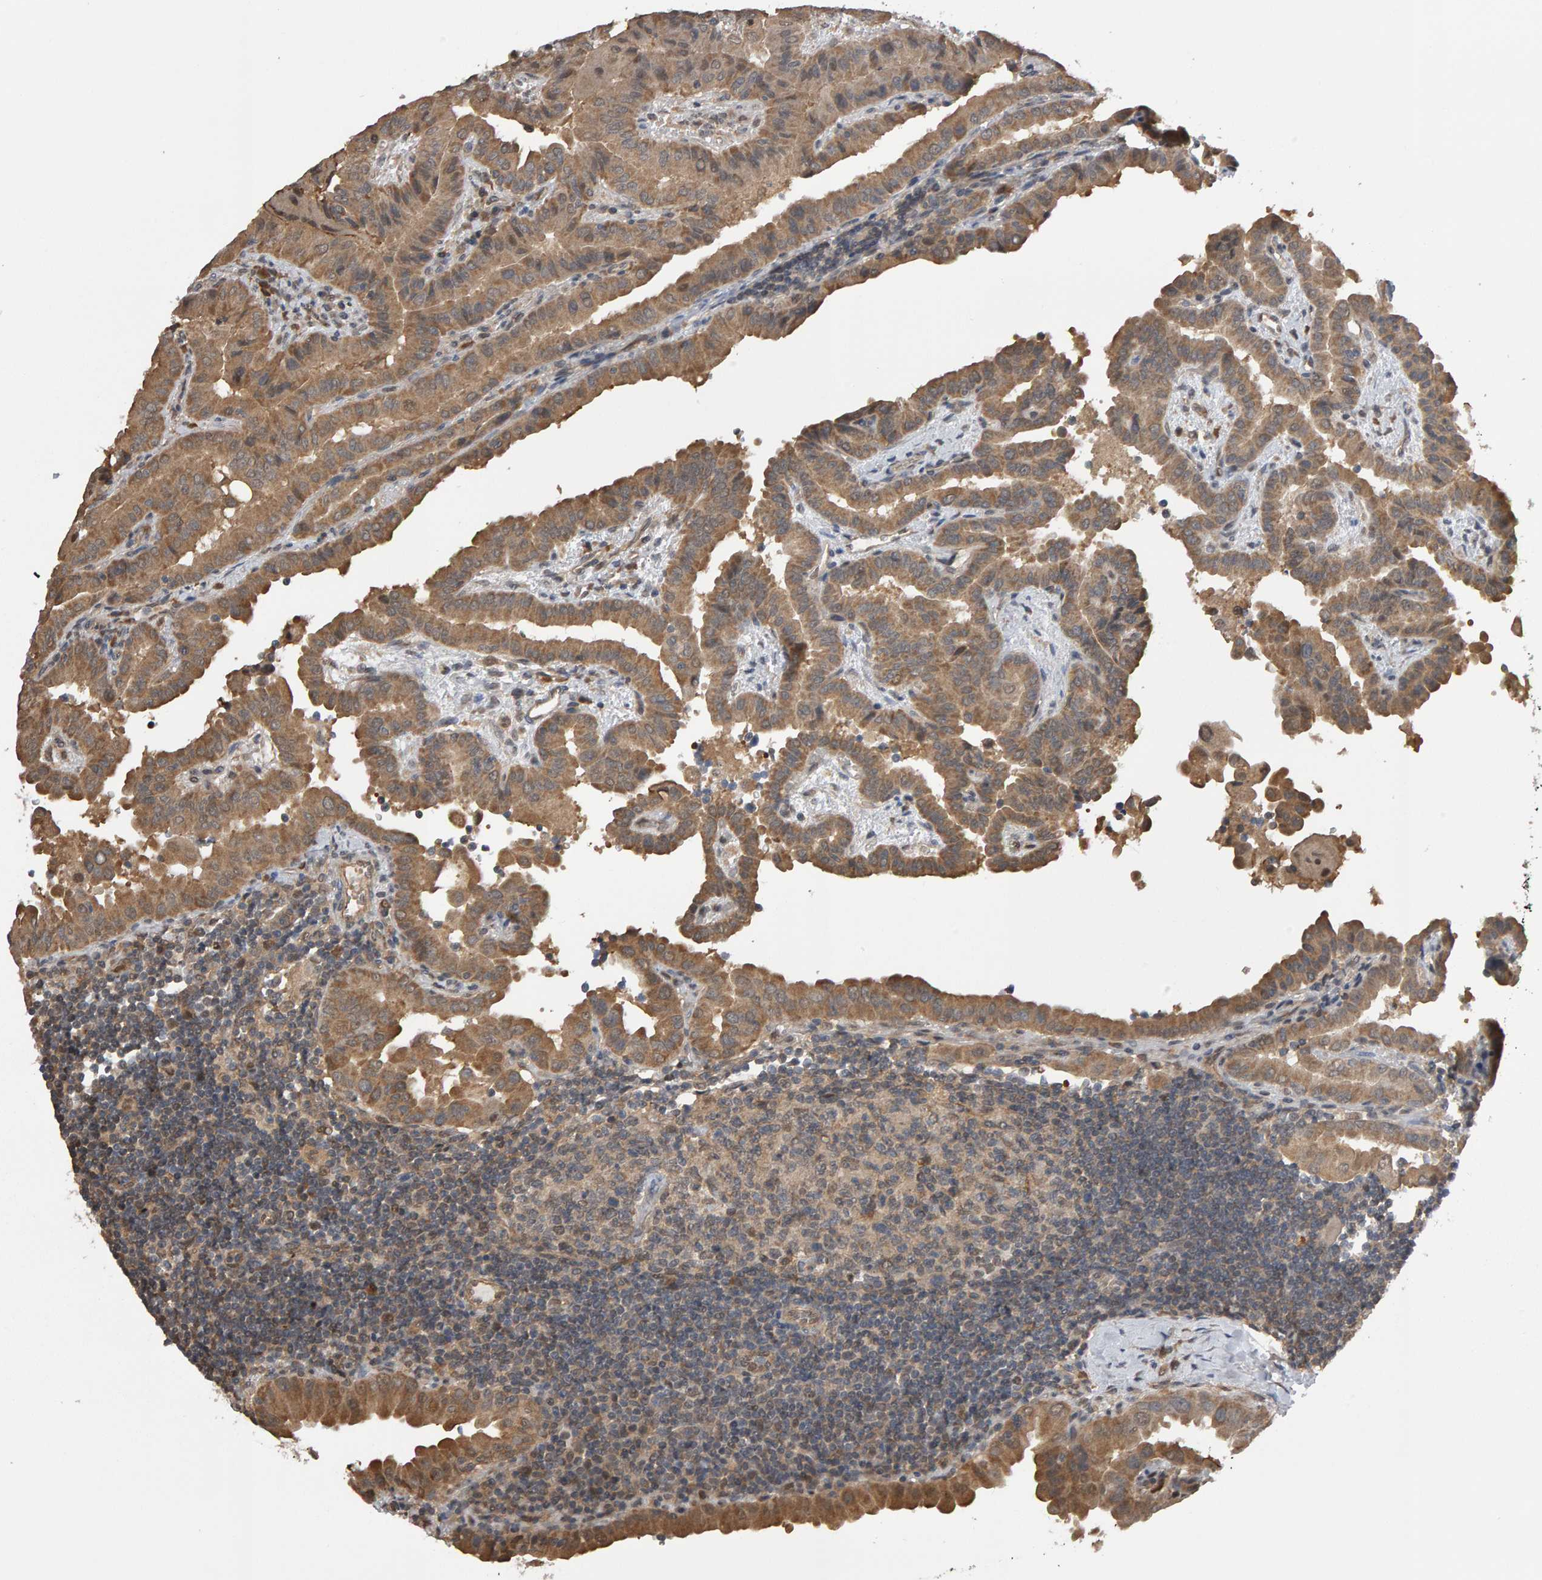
{"staining": {"intensity": "moderate", "quantity": ">75%", "location": "cytoplasmic/membranous"}, "tissue": "thyroid cancer", "cell_type": "Tumor cells", "image_type": "cancer", "snomed": [{"axis": "morphology", "description": "Papillary adenocarcinoma, NOS"}, {"axis": "topography", "description": "Thyroid gland"}], "caption": "IHC photomicrograph of thyroid cancer stained for a protein (brown), which shows medium levels of moderate cytoplasmic/membranous expression in approximately >75% of tumor cells.", "gene": "COASY", "patient": {"sex": "male", "age": 33}}